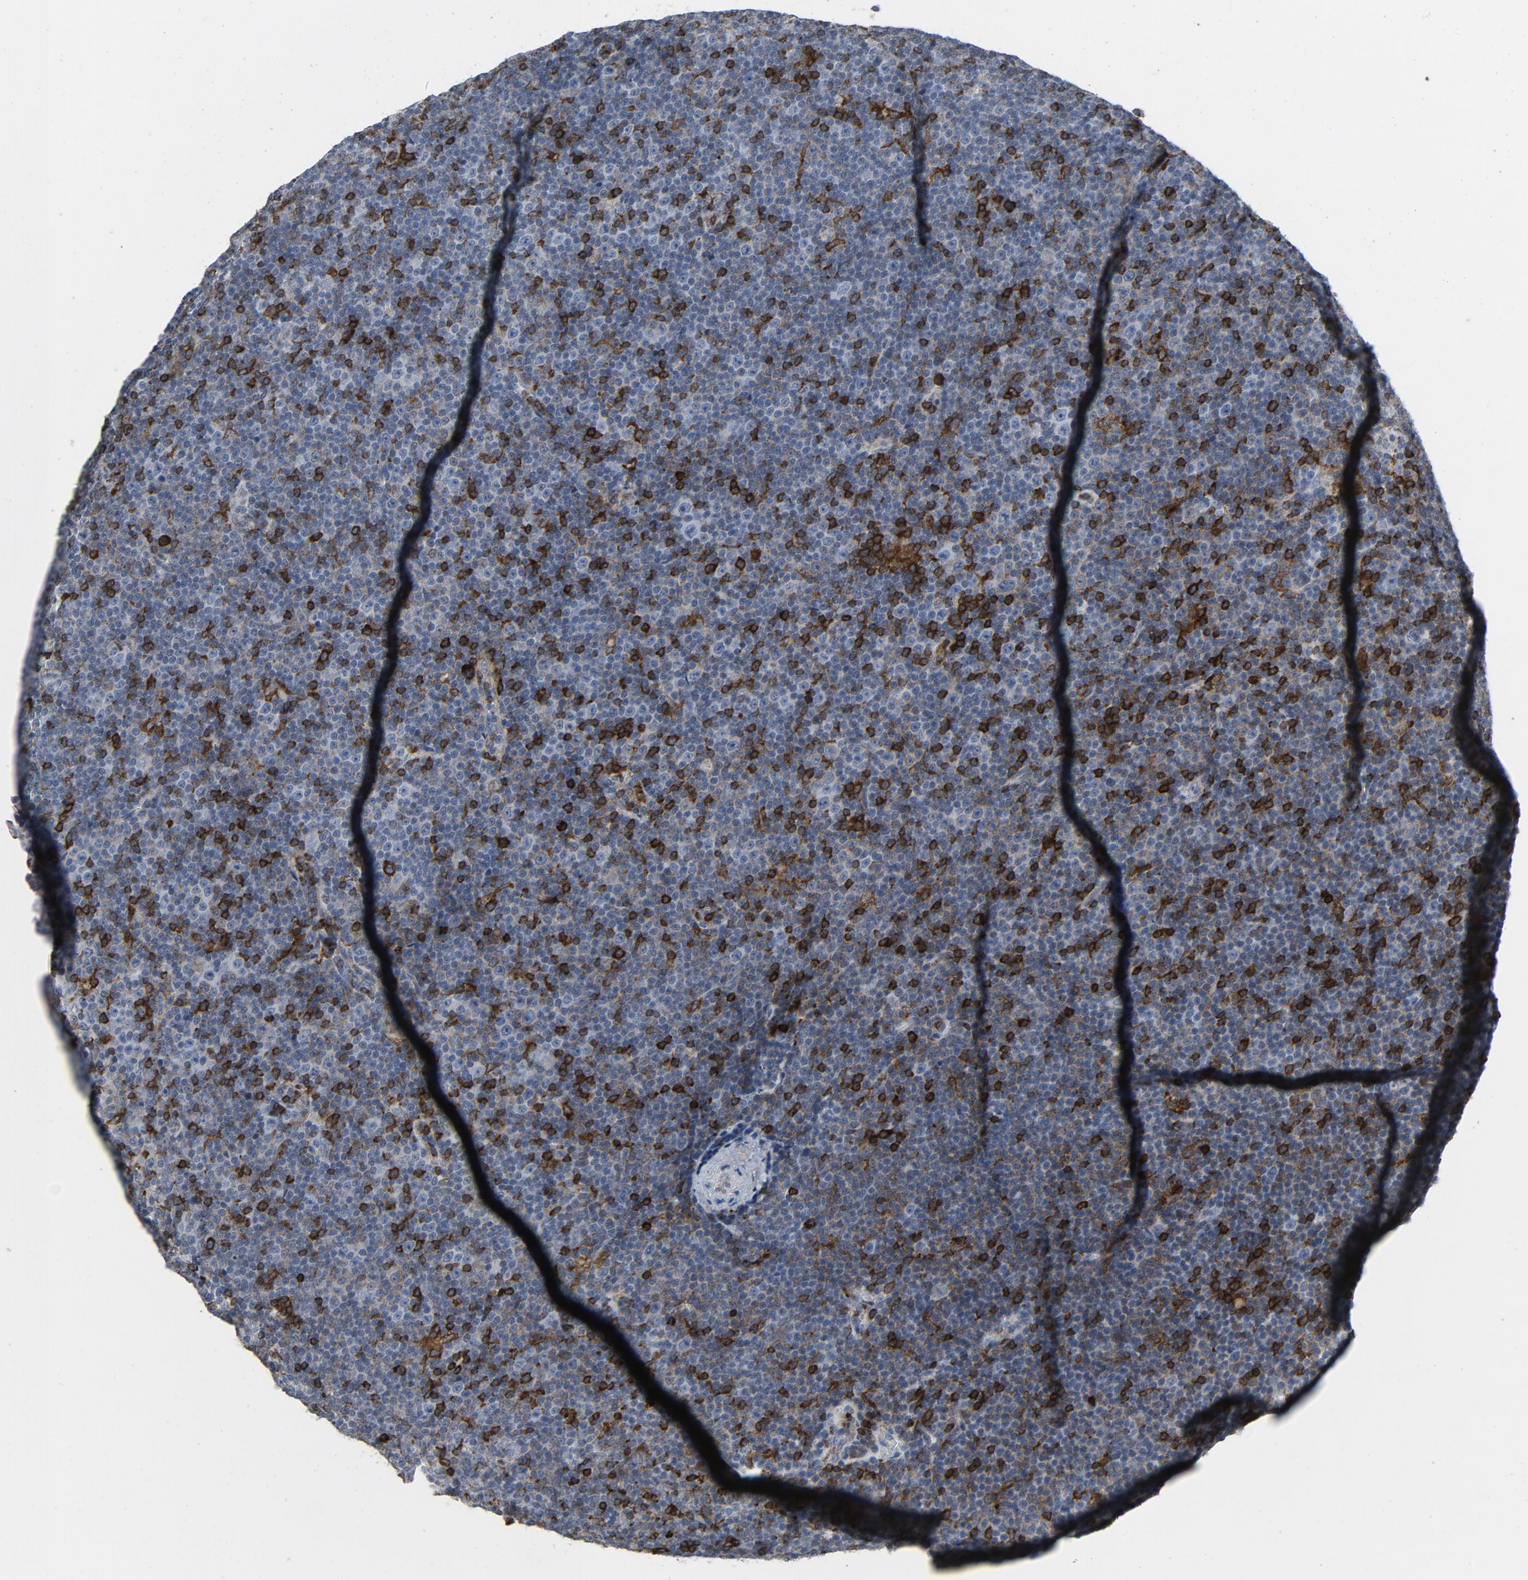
{"staining": {"intensity": "negative", "quantity": "none", "location": "none"}, "tissue": "lymphoma", "cell_type": "Tumor cells", "image_type": "cancer", "snomed": [{"axis": "morphology", "description": "Malignant lymphoma, non-Hodgkin's type, Low grade"}, {"axis": "topography", "description": "Lymph node"}], "caption": "IHC of lymphoma reveals no expression in tumor cells.", "gene": "LCP2", "patient": {"sex": "female", "age": 67}}